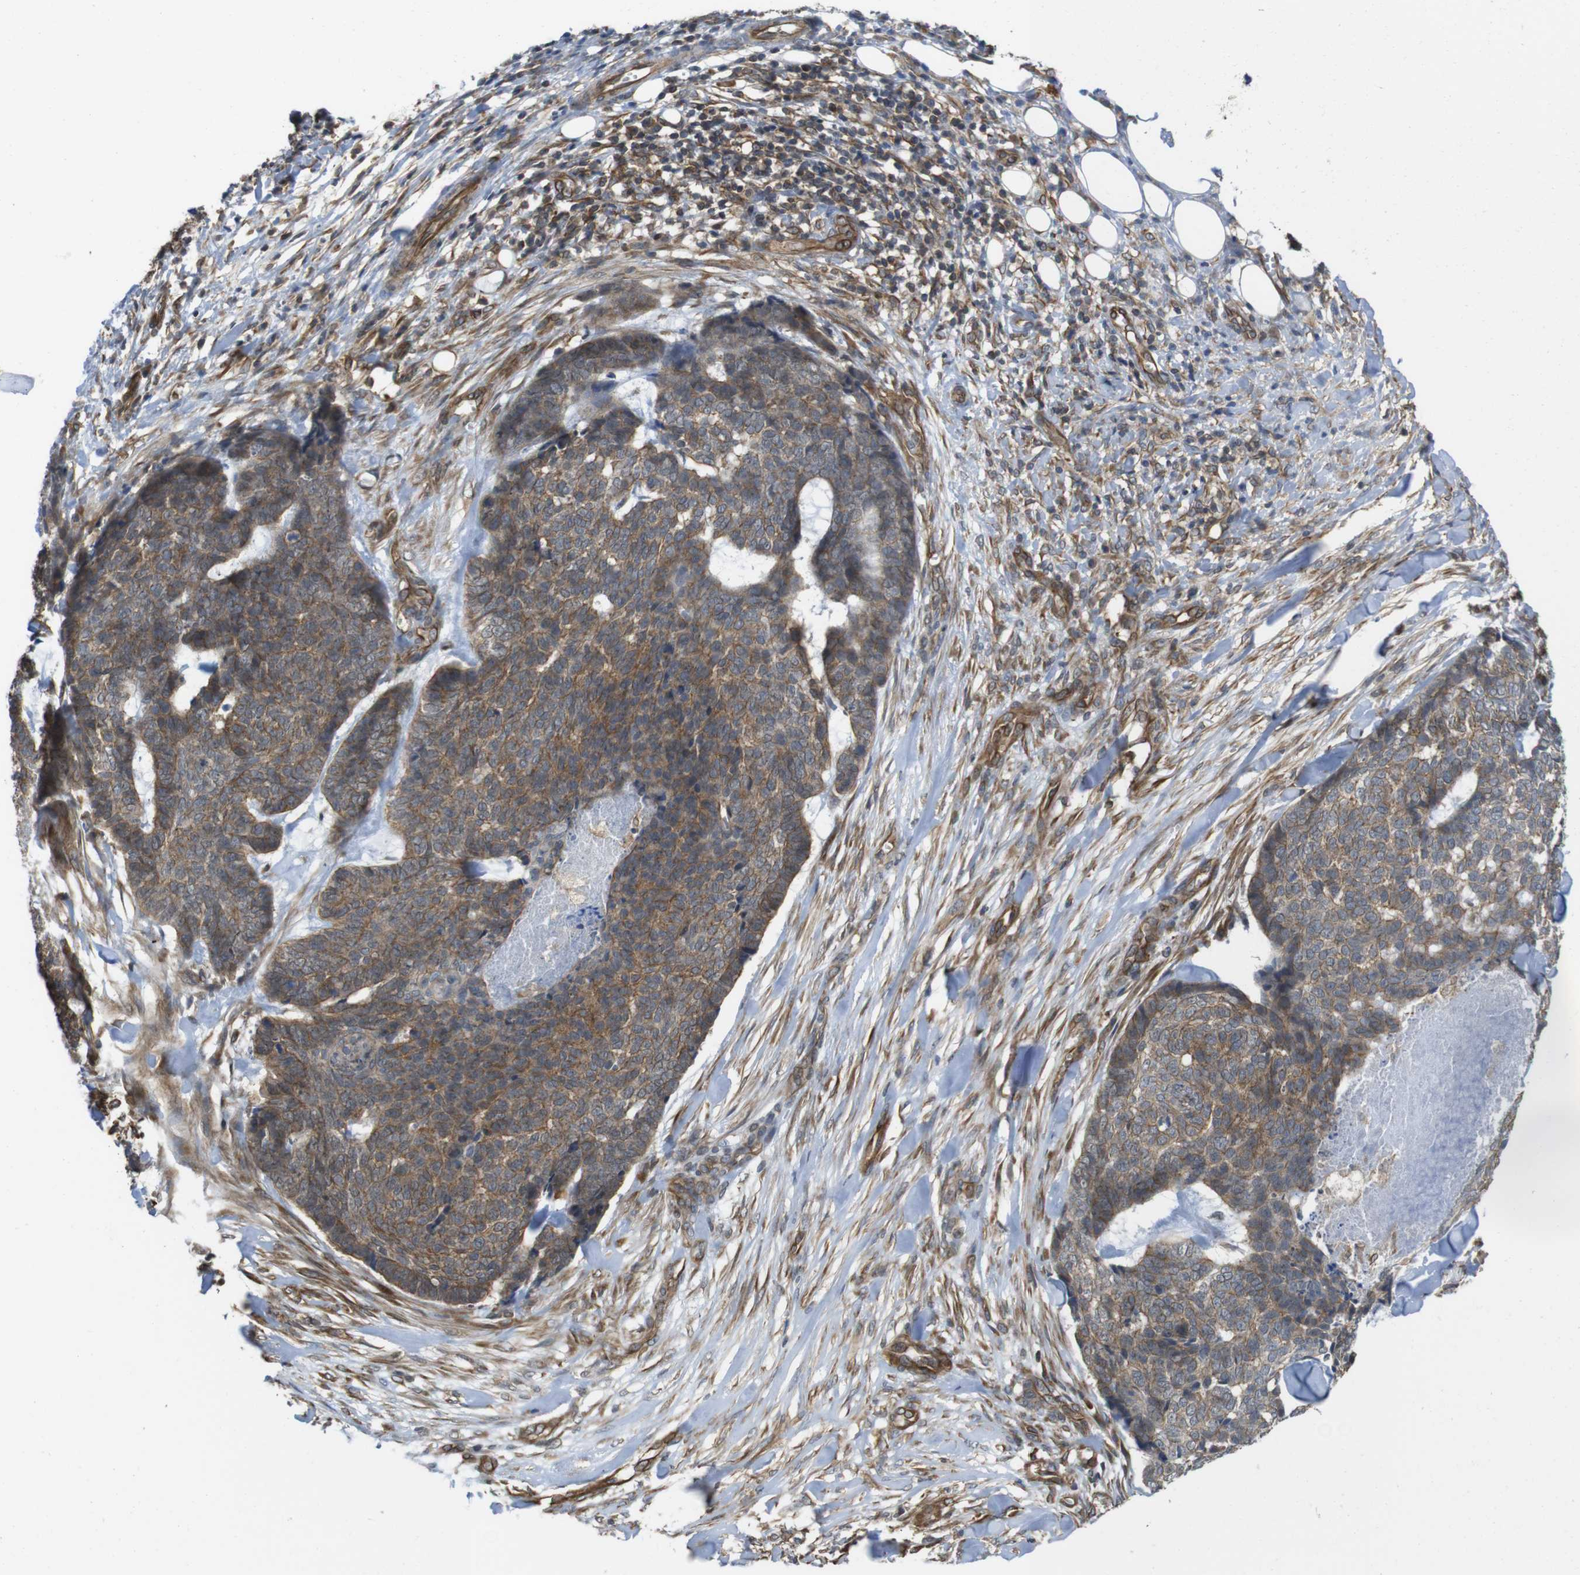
{"staining": {"intensity": "moderate", "quantity": ">75%", "location": "cytoplasmic/membranous"}, "tissue": "skin cancer", "cell_type": "Tumor cells", "image_type": "cancer", "snomed": [{"axis": "morphology", "description": "Basal cell carcinoma"}, {"axis": "topography", "description": "Skin"}], "caption": "DAB (3,3'-diaminobenzidine) immunohistochemical staining of skin cancer exhibits moderate cytoplasmic/membranous protein expression in approximately >75% of tumor cells. (Brightfield microscopy of DAB IHC at high magnification).", "gene": "ZDHHC5", "patient": {"sex": "male", "age": 84}}